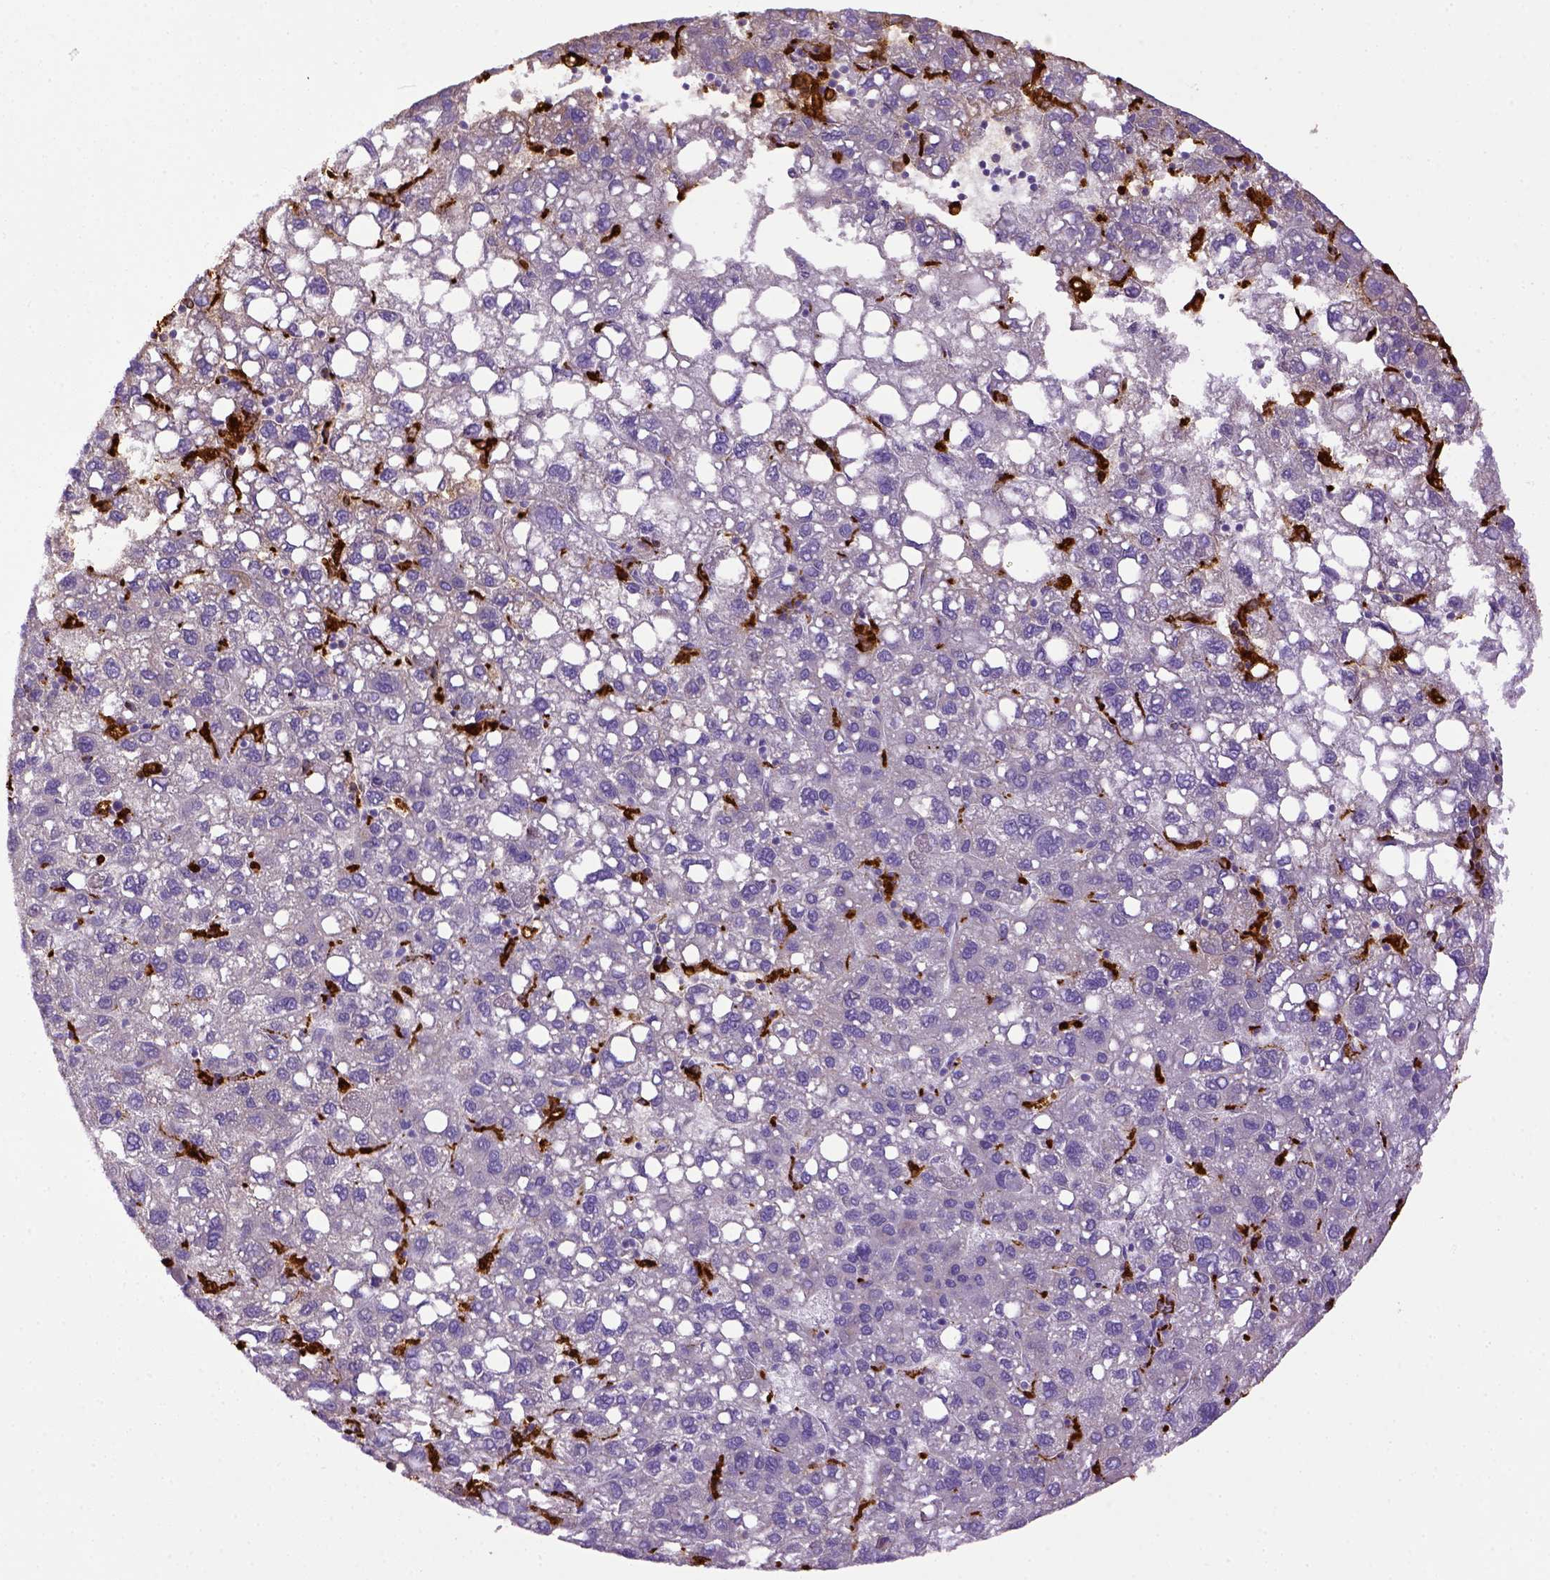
{"staining": {"intensity": "negative", "quantity": "none", "location": "none"}, "tissue": "liver cancer", "cell_type": "Tumor cells", "image_type": "cancer", "snomed": [{"axis": "morphology", "description": "Carcinoma, Hepatocellular, NOS"}, {"axis": "topography", "description": "Liver"}], "caption": "An IHC image of liver cancer (hepatocellular carcinoma) is shown. There is no staining in tumor cells of liver cancer (hepatocellular carcinoma).", "gene": "CD68", "patient": {"sex": "female", "age": 82}}